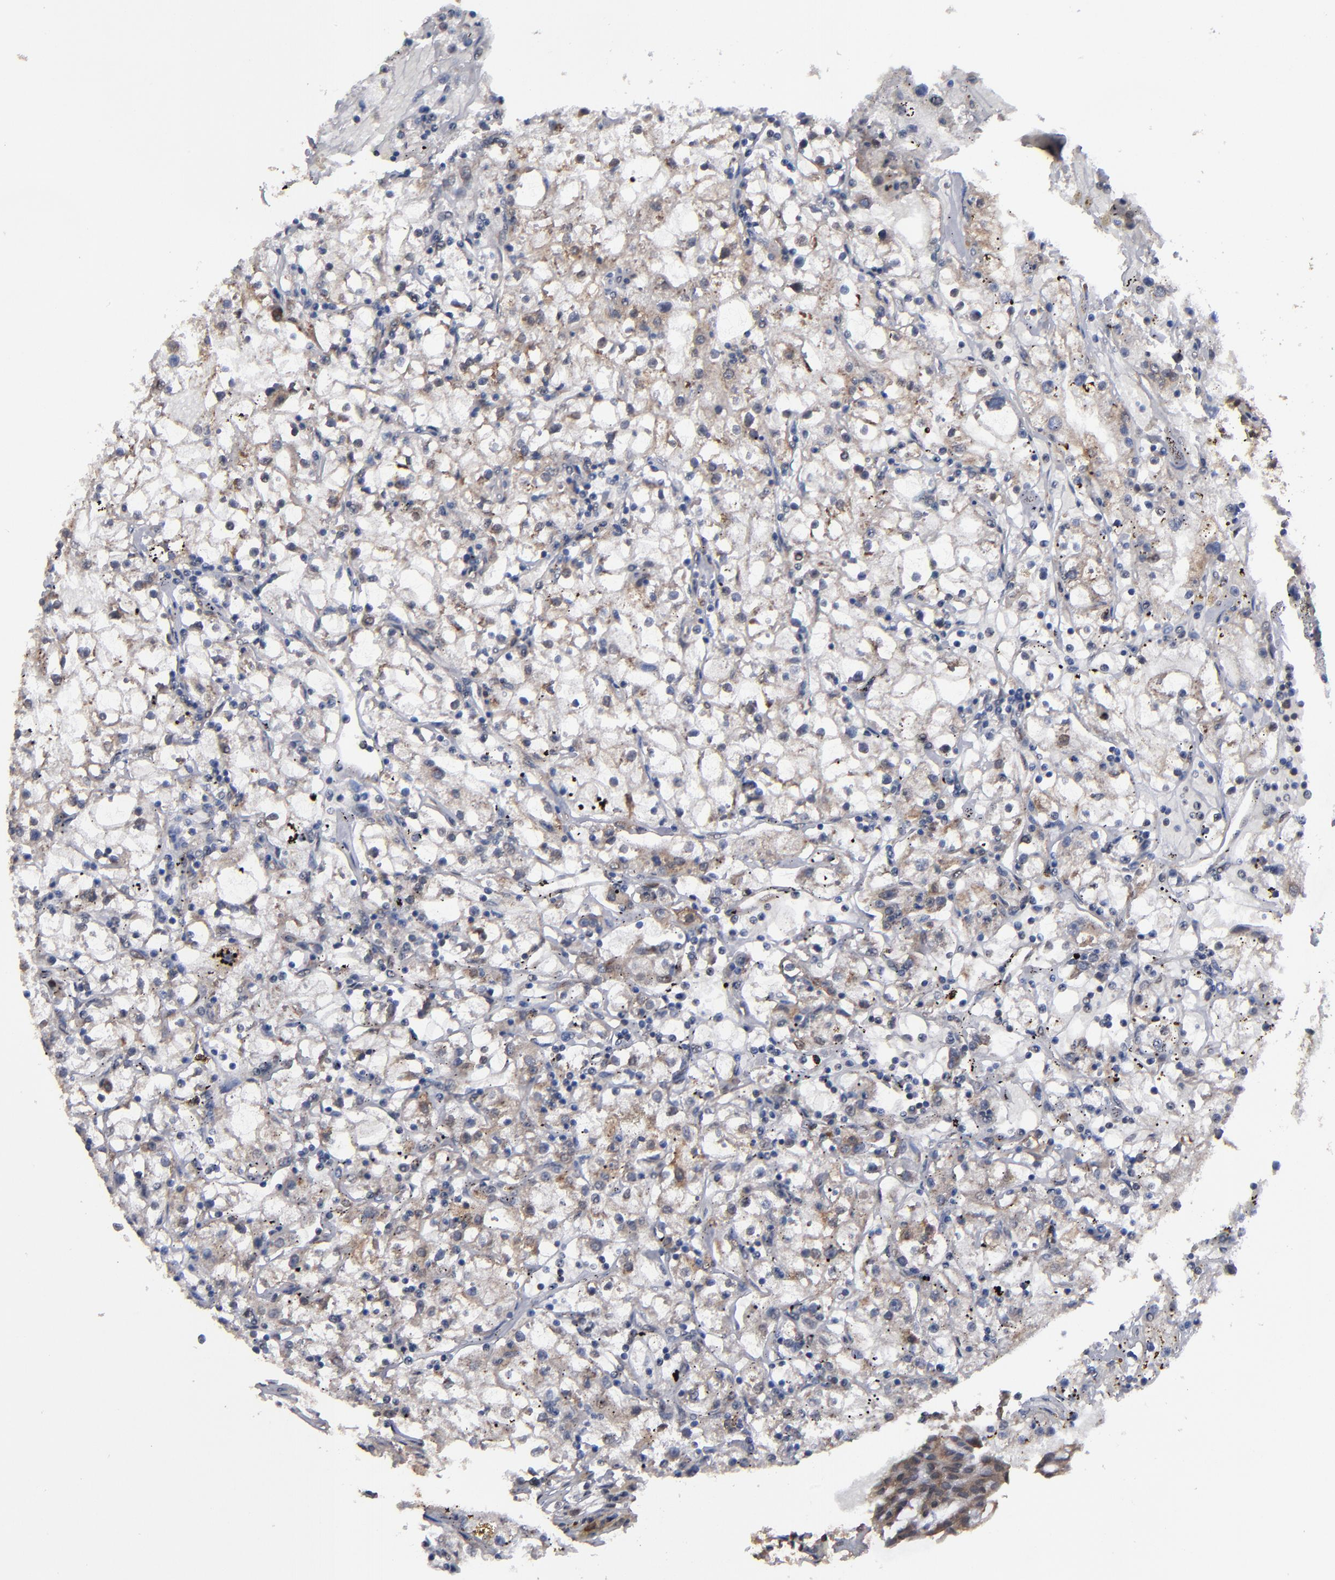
{"staining": {"intensity": "weak", "quantity": "<25%", "location": "cytoplasmic/membranous"}, "tissue": "renal cancer", "cell_type": "Tumor cells", "image_type": "cancer", "snomed": [{"axis": "morphology", "description": "Adenocarcinoma, NOS"}, {"axis": "topography", "description": "Kidney"}], "caption": "Image shows no significant protein staining in tumor cells of adenocarcinoma (renal). (Brightfield microscopy of DAB immunohistochemistry (IHC) at high magnification).", "gene": "ALG13", "patient": {"sex": "male", "age": 56}}